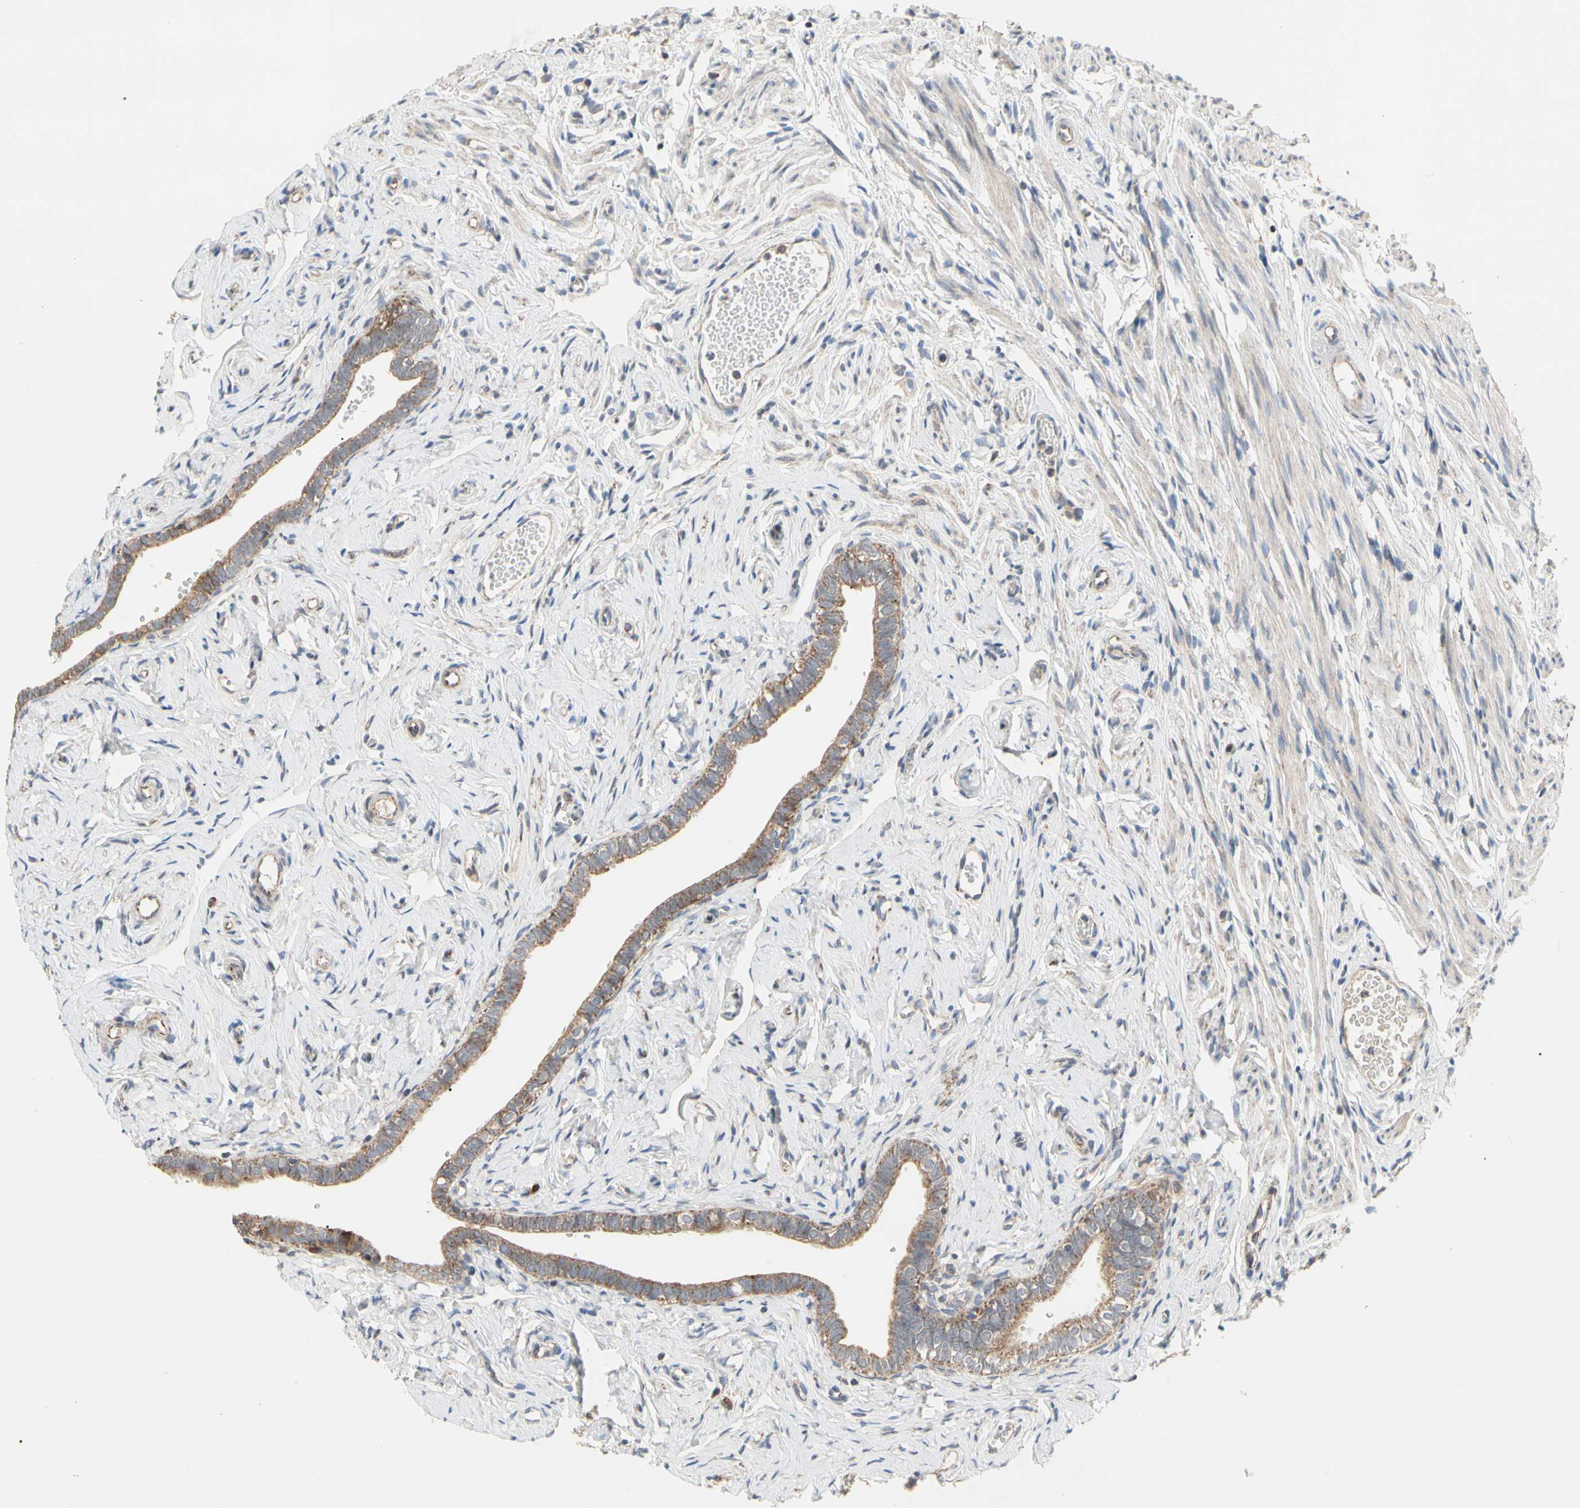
{"staining": {"intensity": "strong", "quantity": ">75%", "location": "cytoplasmic/membranous"}, "tissue": "fallopian tube", "cell_type": "Glandular cells", "image_type": "normal", "snomed": [{"axis": "morphology", "description": "Normal tissue, NOS"}, {"axis": "topography", "description": "Fallopian tube"}], "caption": "Immunohistochemical staining of benign human fallopian tube shows strong cytoplasmic/membranous protein expression in approximately >75% of glandular cells.", "gene": "GPD2", "patient": {"sex": "female", "age": 71}}